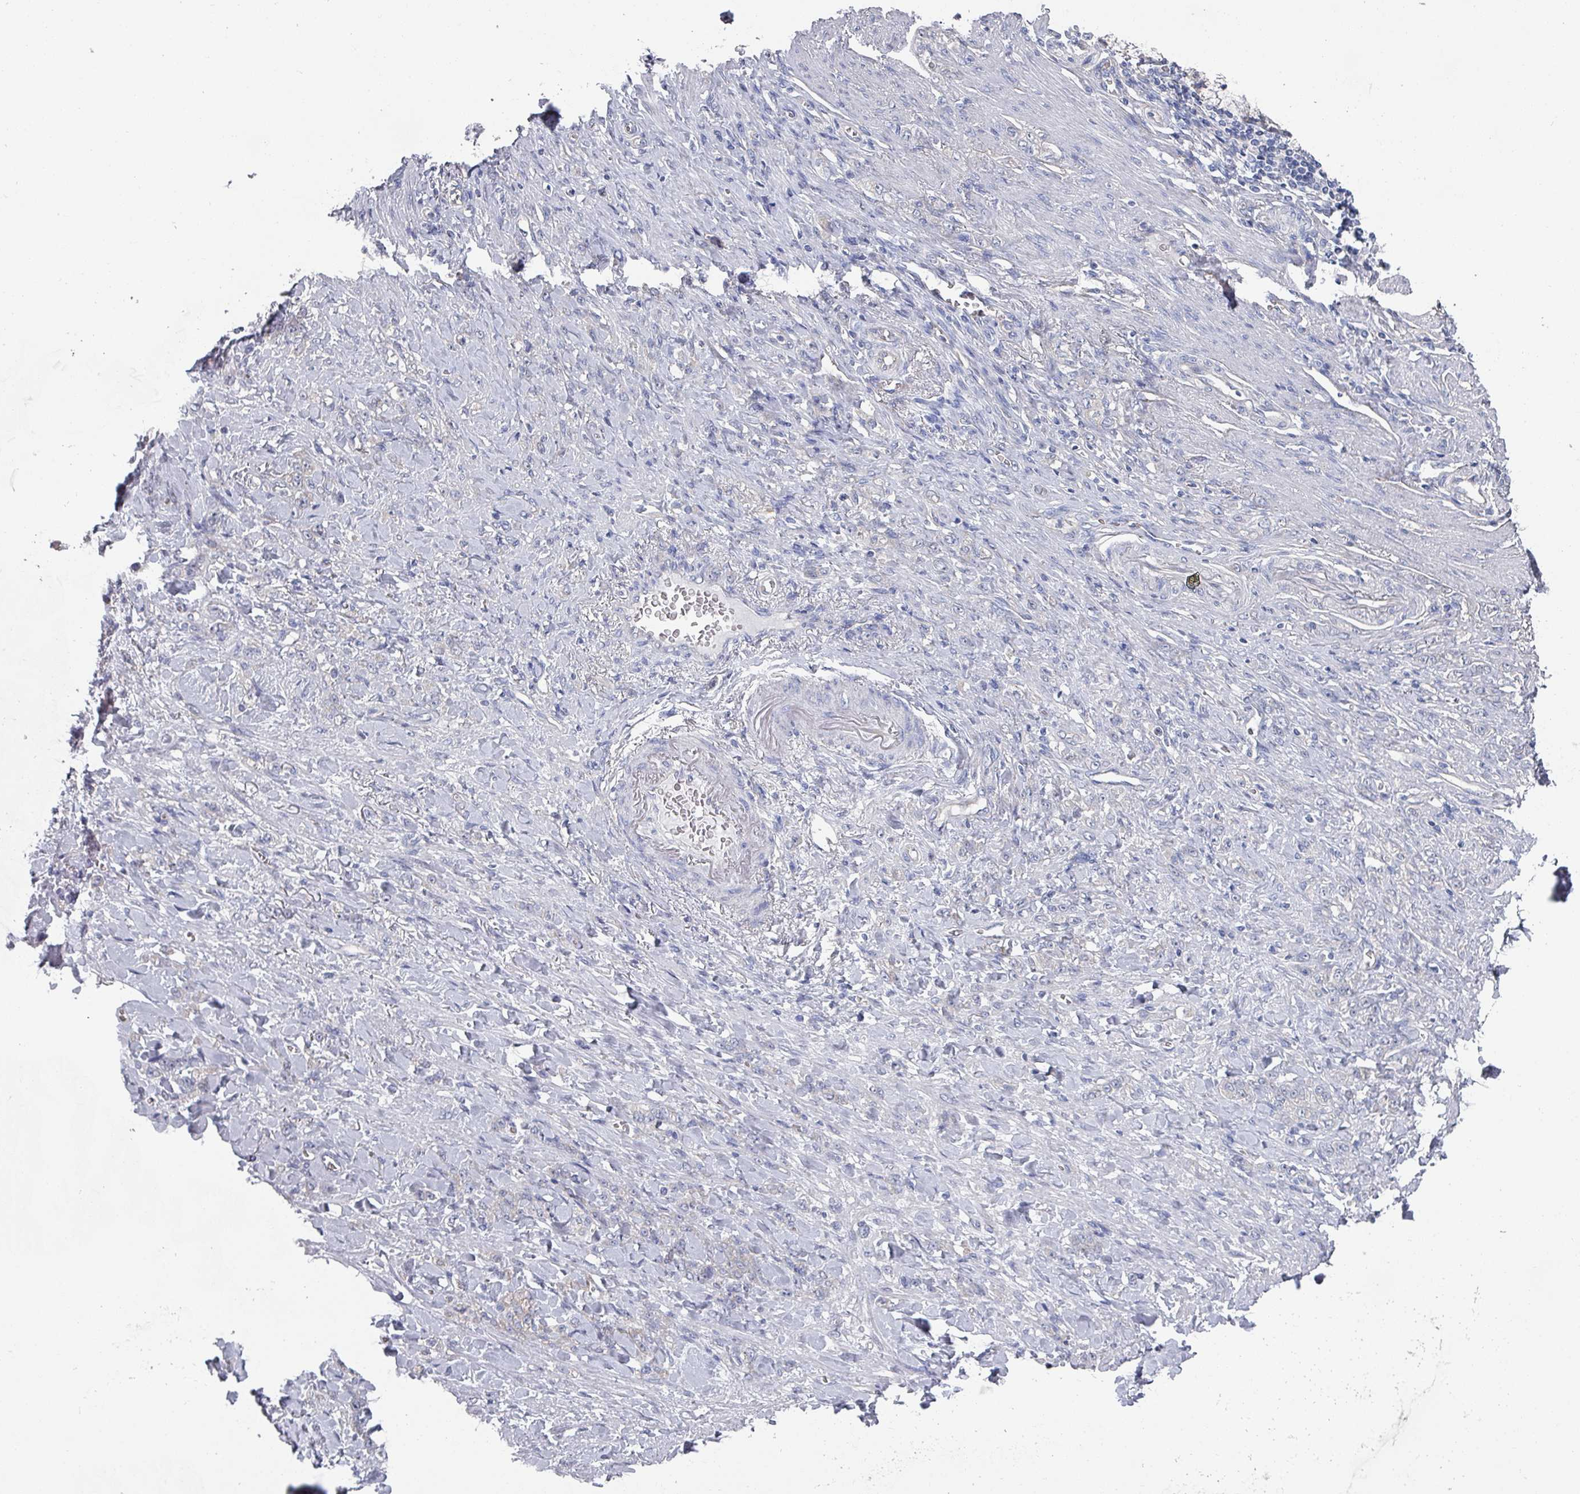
{"staining": {"intensity": "negative", "quantity": "none", "location": "none"}, "tissue": "stomach cancer", "cell_type": "Tumor cells", "image_type": "cancer", "snomed": [{"axis": "morphology", "description": "Normal tissue, NOS"}, {"axis": "morphology", "description": "Adenocarcinoma, NOS"}, {"axis": "topography", "description": "Stomach"}], "caption": "An immunohistochemistry histopathology image of adenocarcinoma (stomach) is shown. There is no staining in tumor cells of adenocarcinoma (stomach).", "gene": "EFL1", "patient": {"sex": "male", "age": 82}}